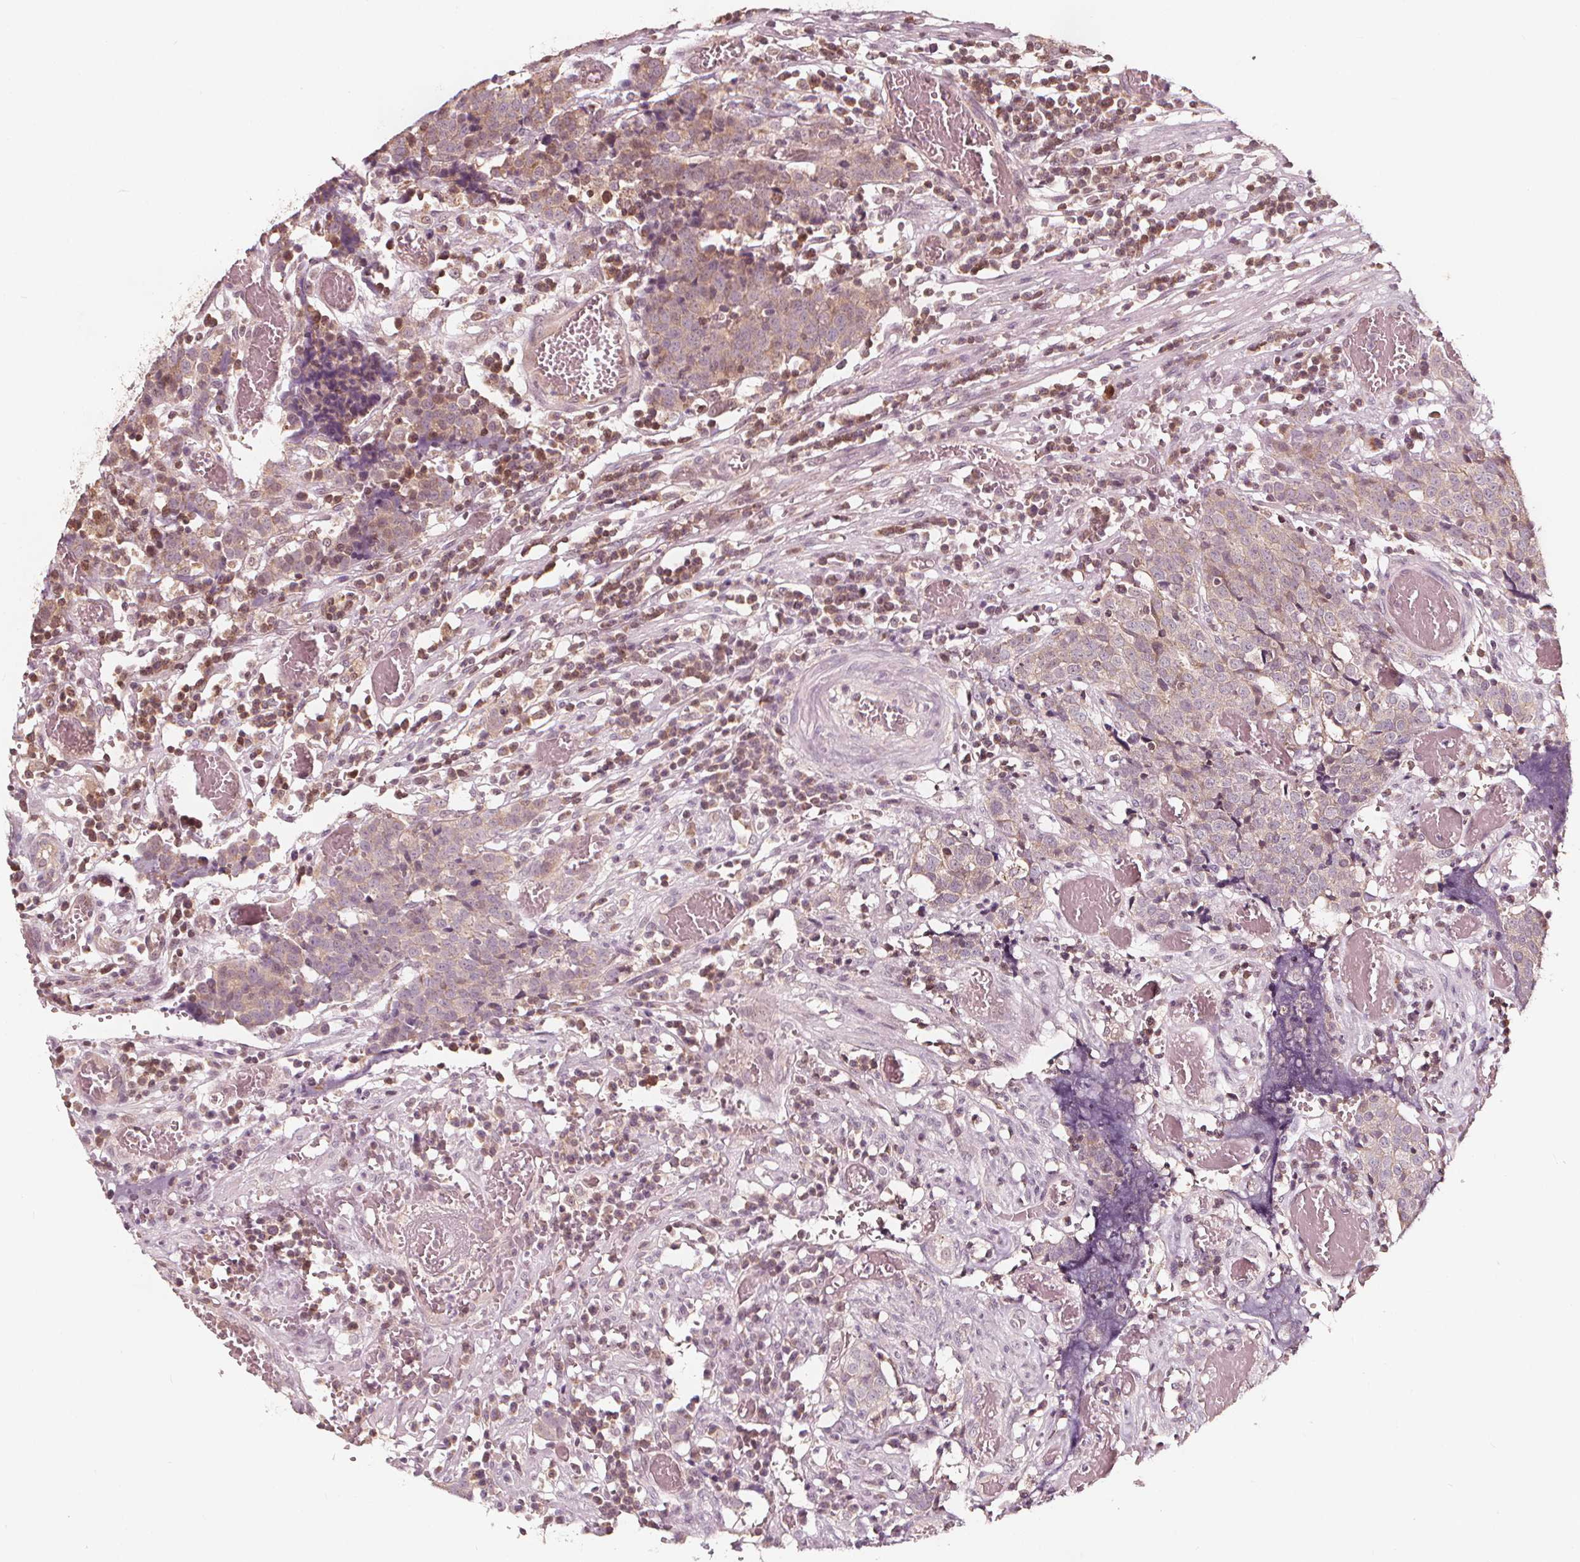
{"staining": {"intensity": "weak", "quantity": ">75%", "location": "cytoplasmic/membranous"}, "tissue": "prostate cancer", "cell_type": "Tumor cells", "image_type": "cancer", "snomed": [{"axis": "morphology", "description": "Adenocarcinoma, High grade"}, {"axis": "topography", "description": "Prostate and seminal vesicle, NOS"}], "caption": "Immunohistochemistry (IHC) of prostate cancer reveals low levels of weak cytoplasmic/membranous positivity in about >75% of tumor cells. (Brightfield microscopy of DAB IHC at high magnification).", "gene": "AIP", "patient": {"sex": "male", "age": 60}}